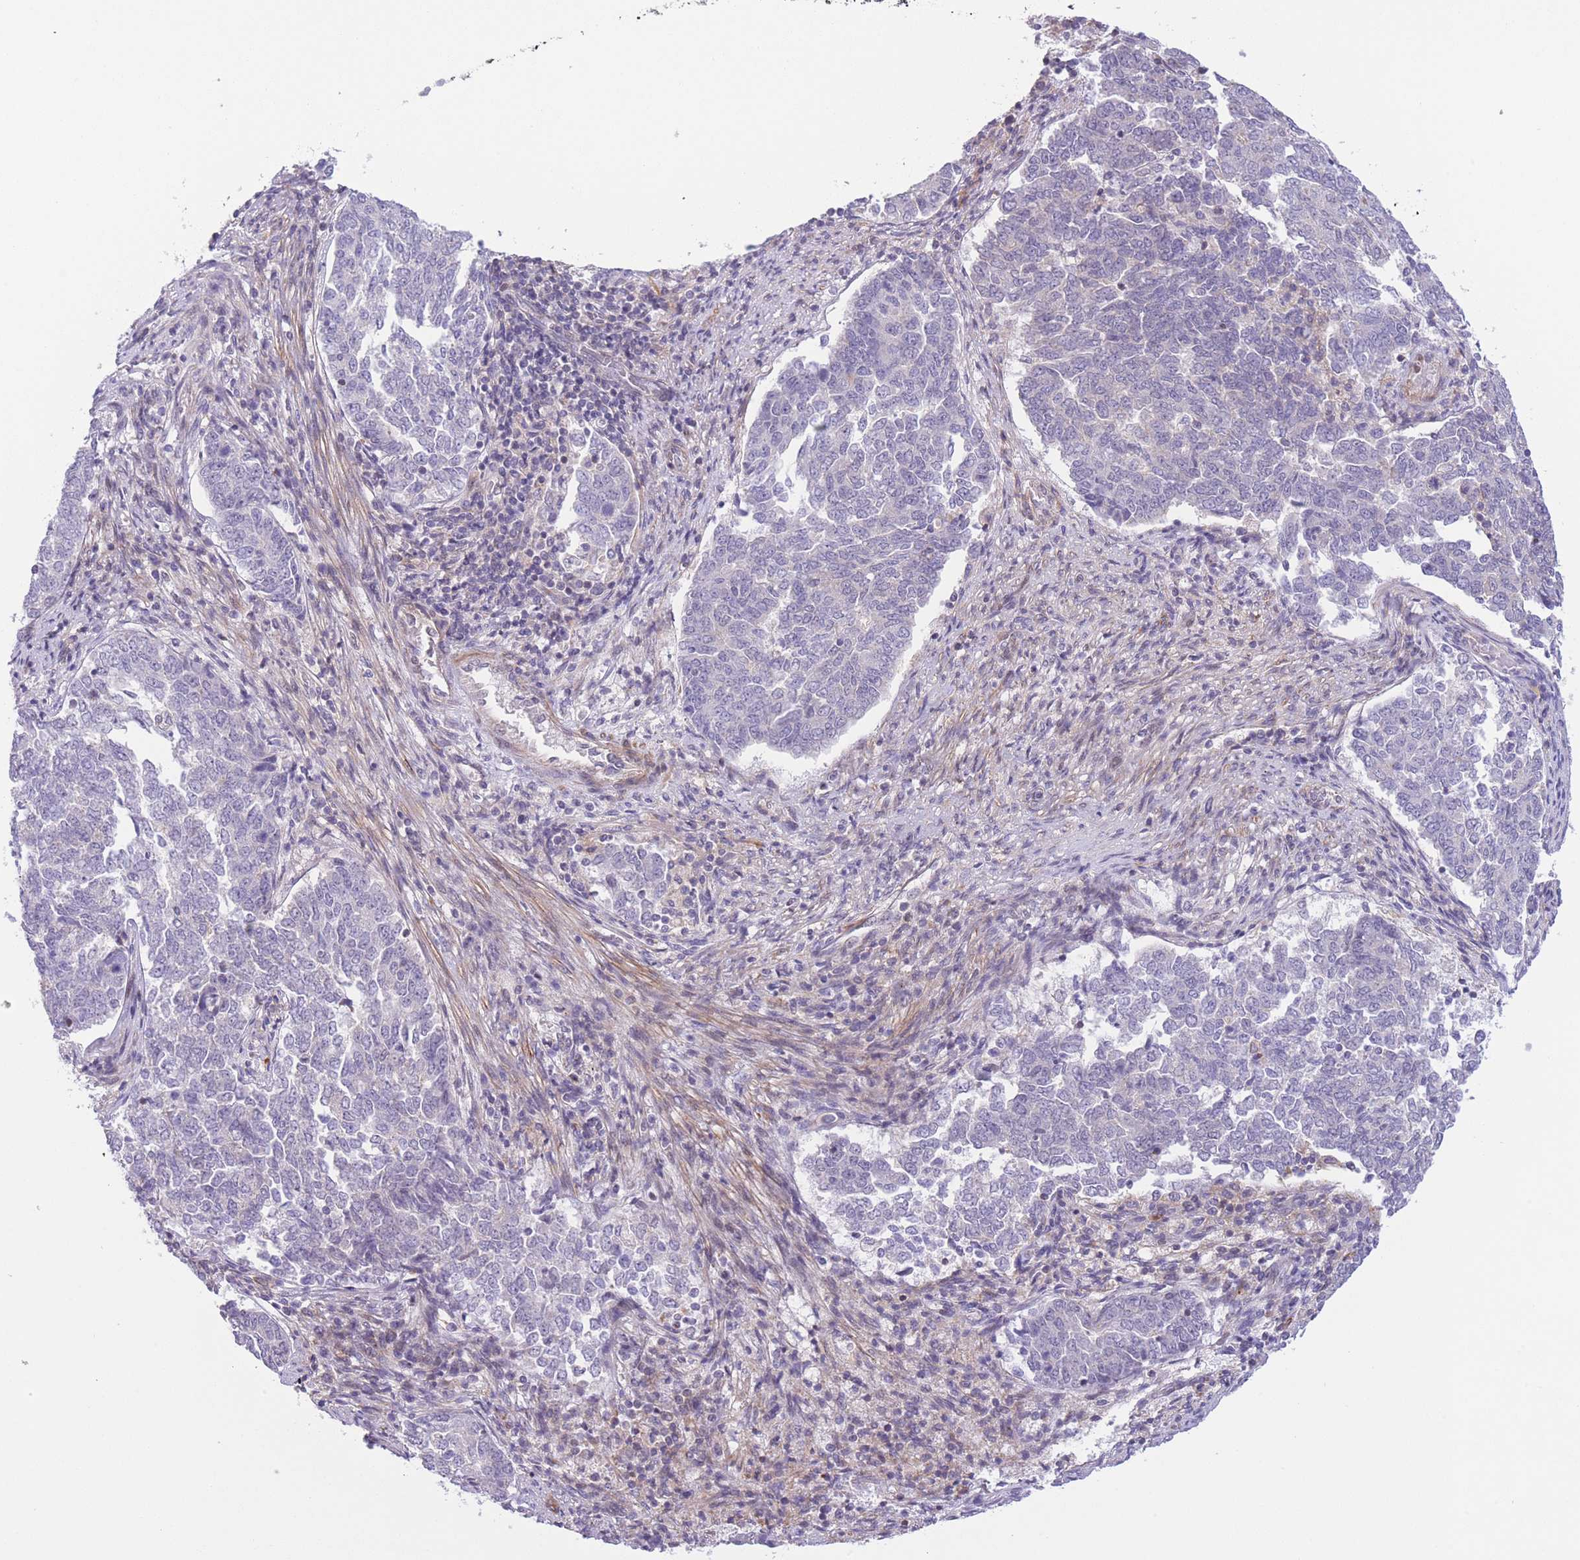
{"staining": {"intensity": "negative", "quantity": "none", "location": "none"}, "tissue": "endometrial cancer", "cell_type": "Tumor cells", "image_type": "cancer", "snomed": [{"axis": "morphology", "description": "Adenocarcinoma, NOS"}, {"axis": "topography", "description": "Endometrium"}], "caption": "A high-resolution photomicrograph shows IHC staining of endometrial cancer (adenocarcinoma), which demonstrates no significant positivity in tumor cells.", "gene": "C9orf152", "patient": {"sex": "female", "age": 80}}